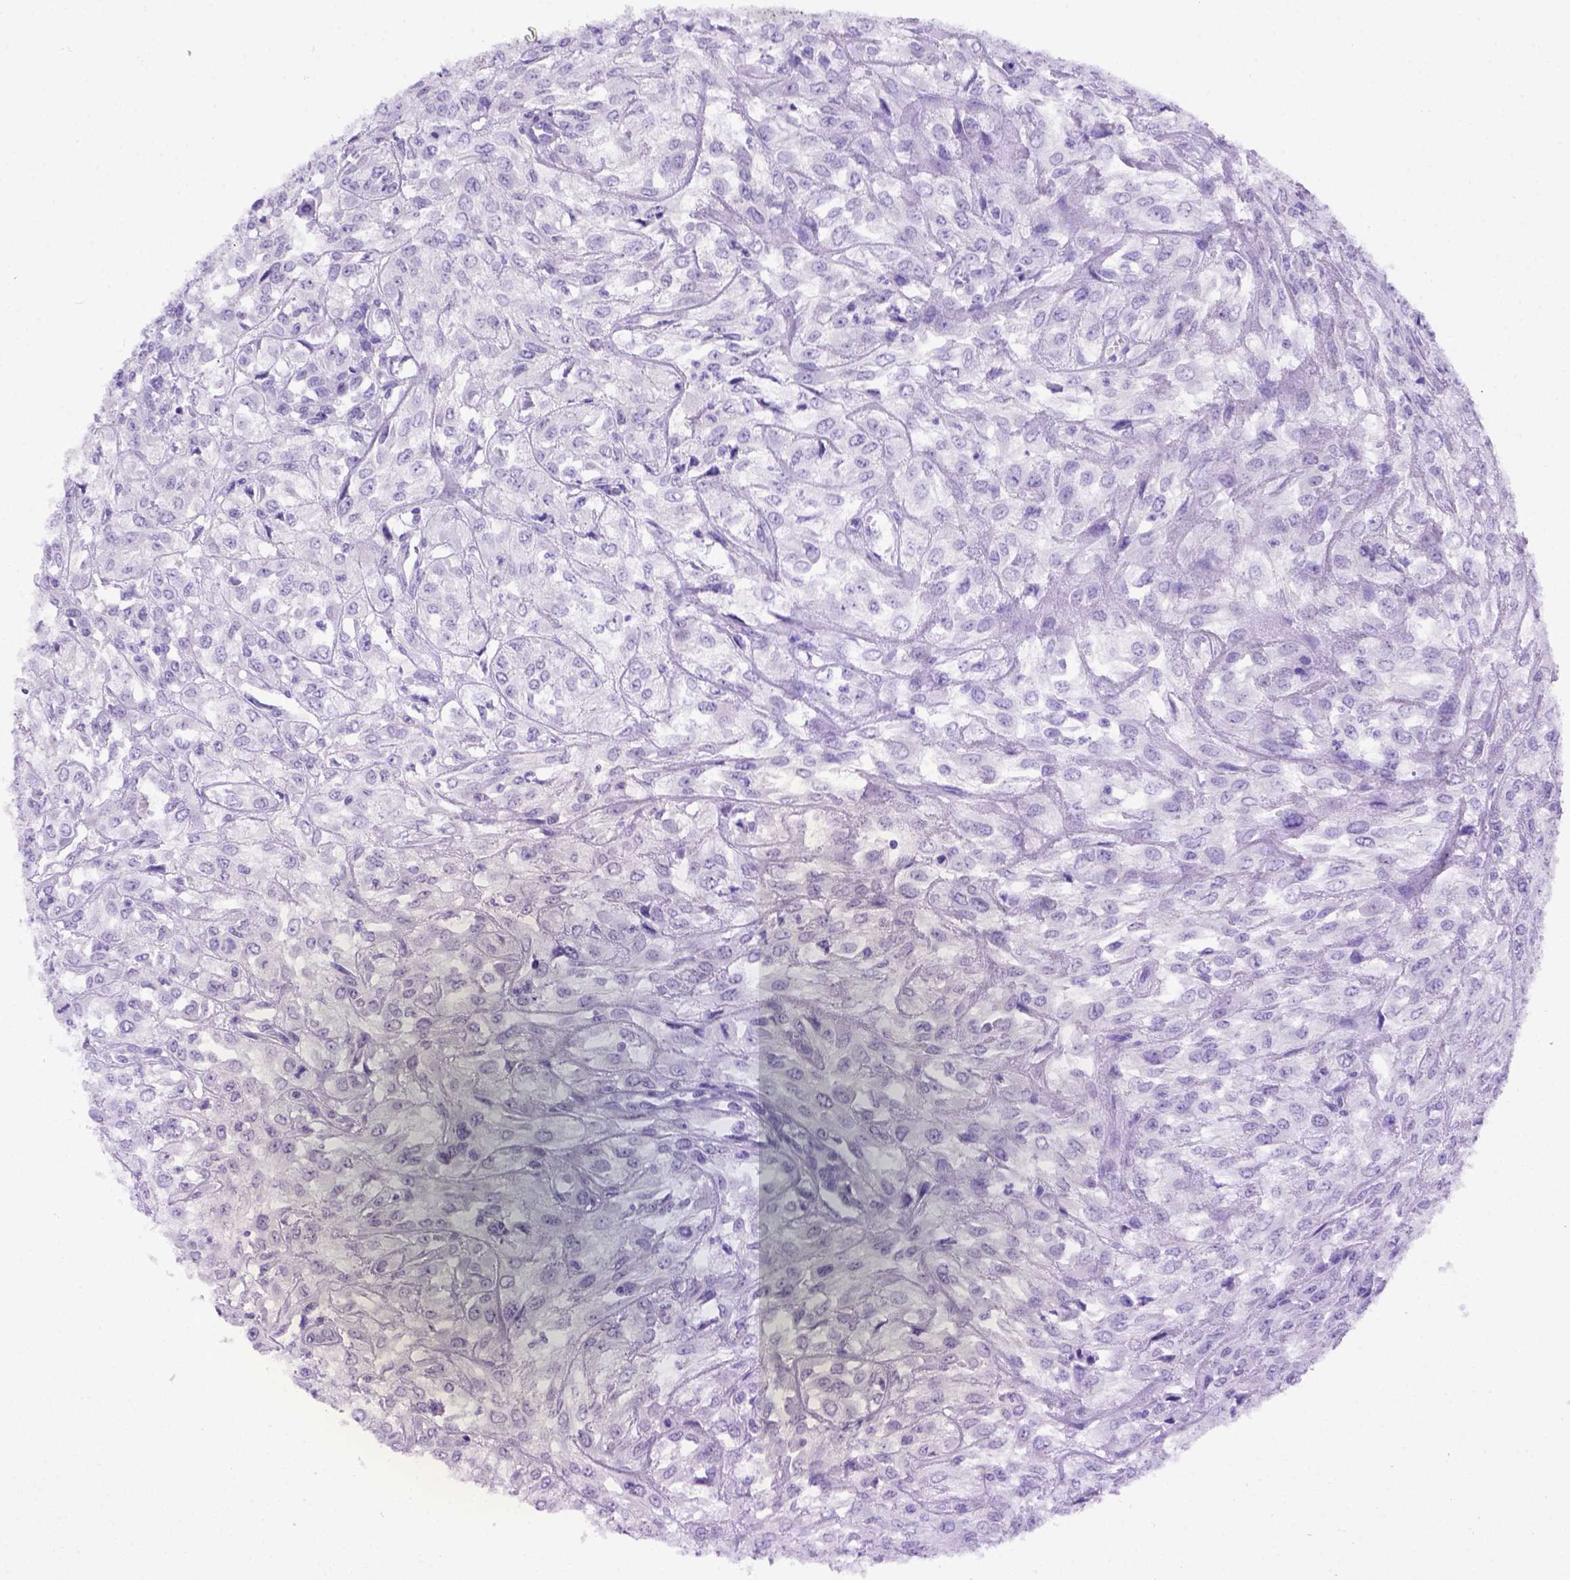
{"staining": {"intensity": "negative", "quantity": "none", "location": "none"}, "tissue": "urothelial cancer", "cell_type": "Tumor cells", "image_type": "cancer", "snomed": [{"axis": "morphology", "description": "Urothelial carcinoma, High grade"}, {"axis": "topography", "description": "Urinary bladder"}], "caption": "Immunohistochemistry photomicrograph of neoplastic tissue: human urothelial cancer stained with DAB (3,3'-diaminobenzidine) exhibits no significant protein expression in tumor cells.", "gene": "FOXI1", "patient": {"sex": "male", "age": 67}}